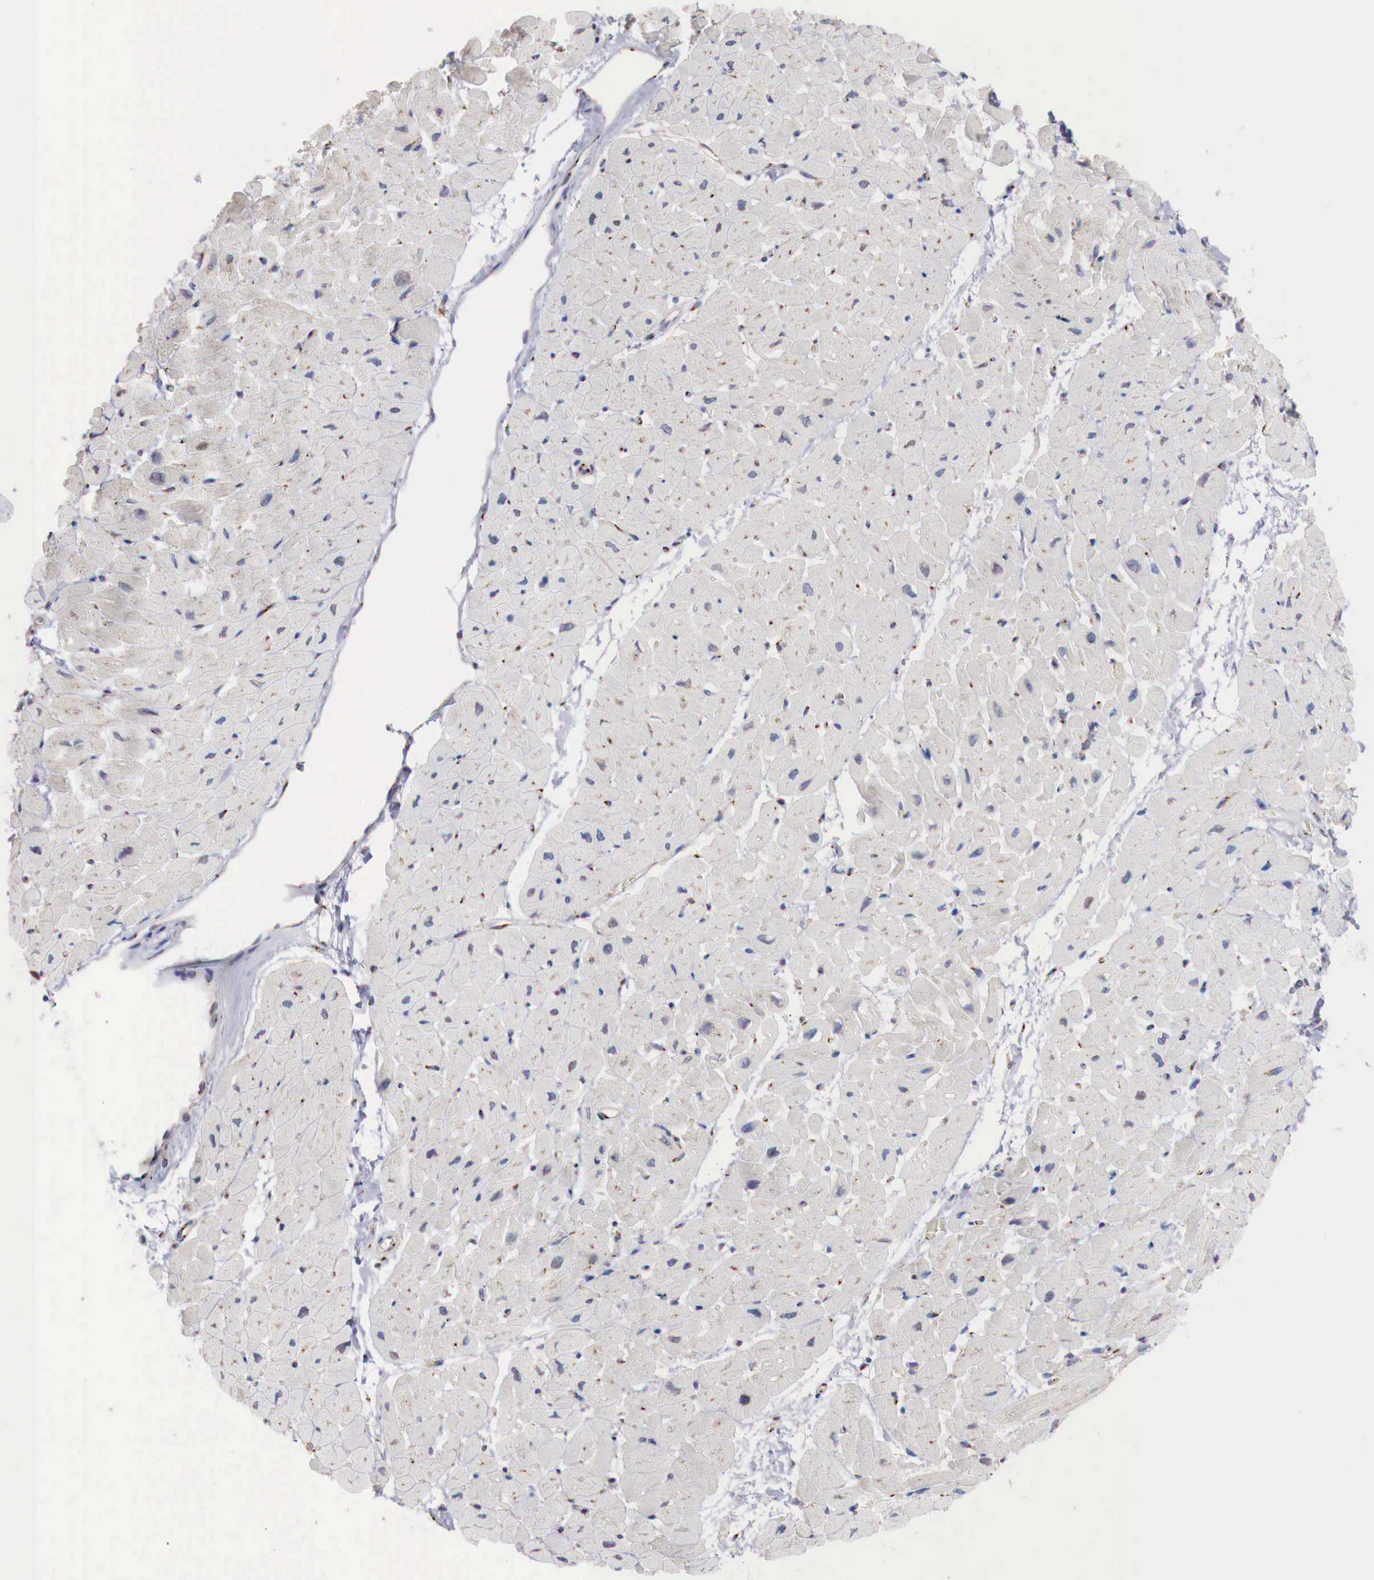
{"staining": {"intensity": "weak", "quantity": "<25%", "location": "cytoplasmic/membranous"}, "tissue": "heart muscle", "cell_type": "Cardiomyocytes", "image_type": "normal", "snomed": [{"axis": "morphology", "description": "Normal tissue, NOS"}, {"axis": "topography", "description": "Heart"}], "caption": "The immunohistochemistry (IHC) image has no significant expression in cardiomyocytes of heart muscle.", "gene": "SYAP1", "patient": {"sex": "male", "age": 45}}